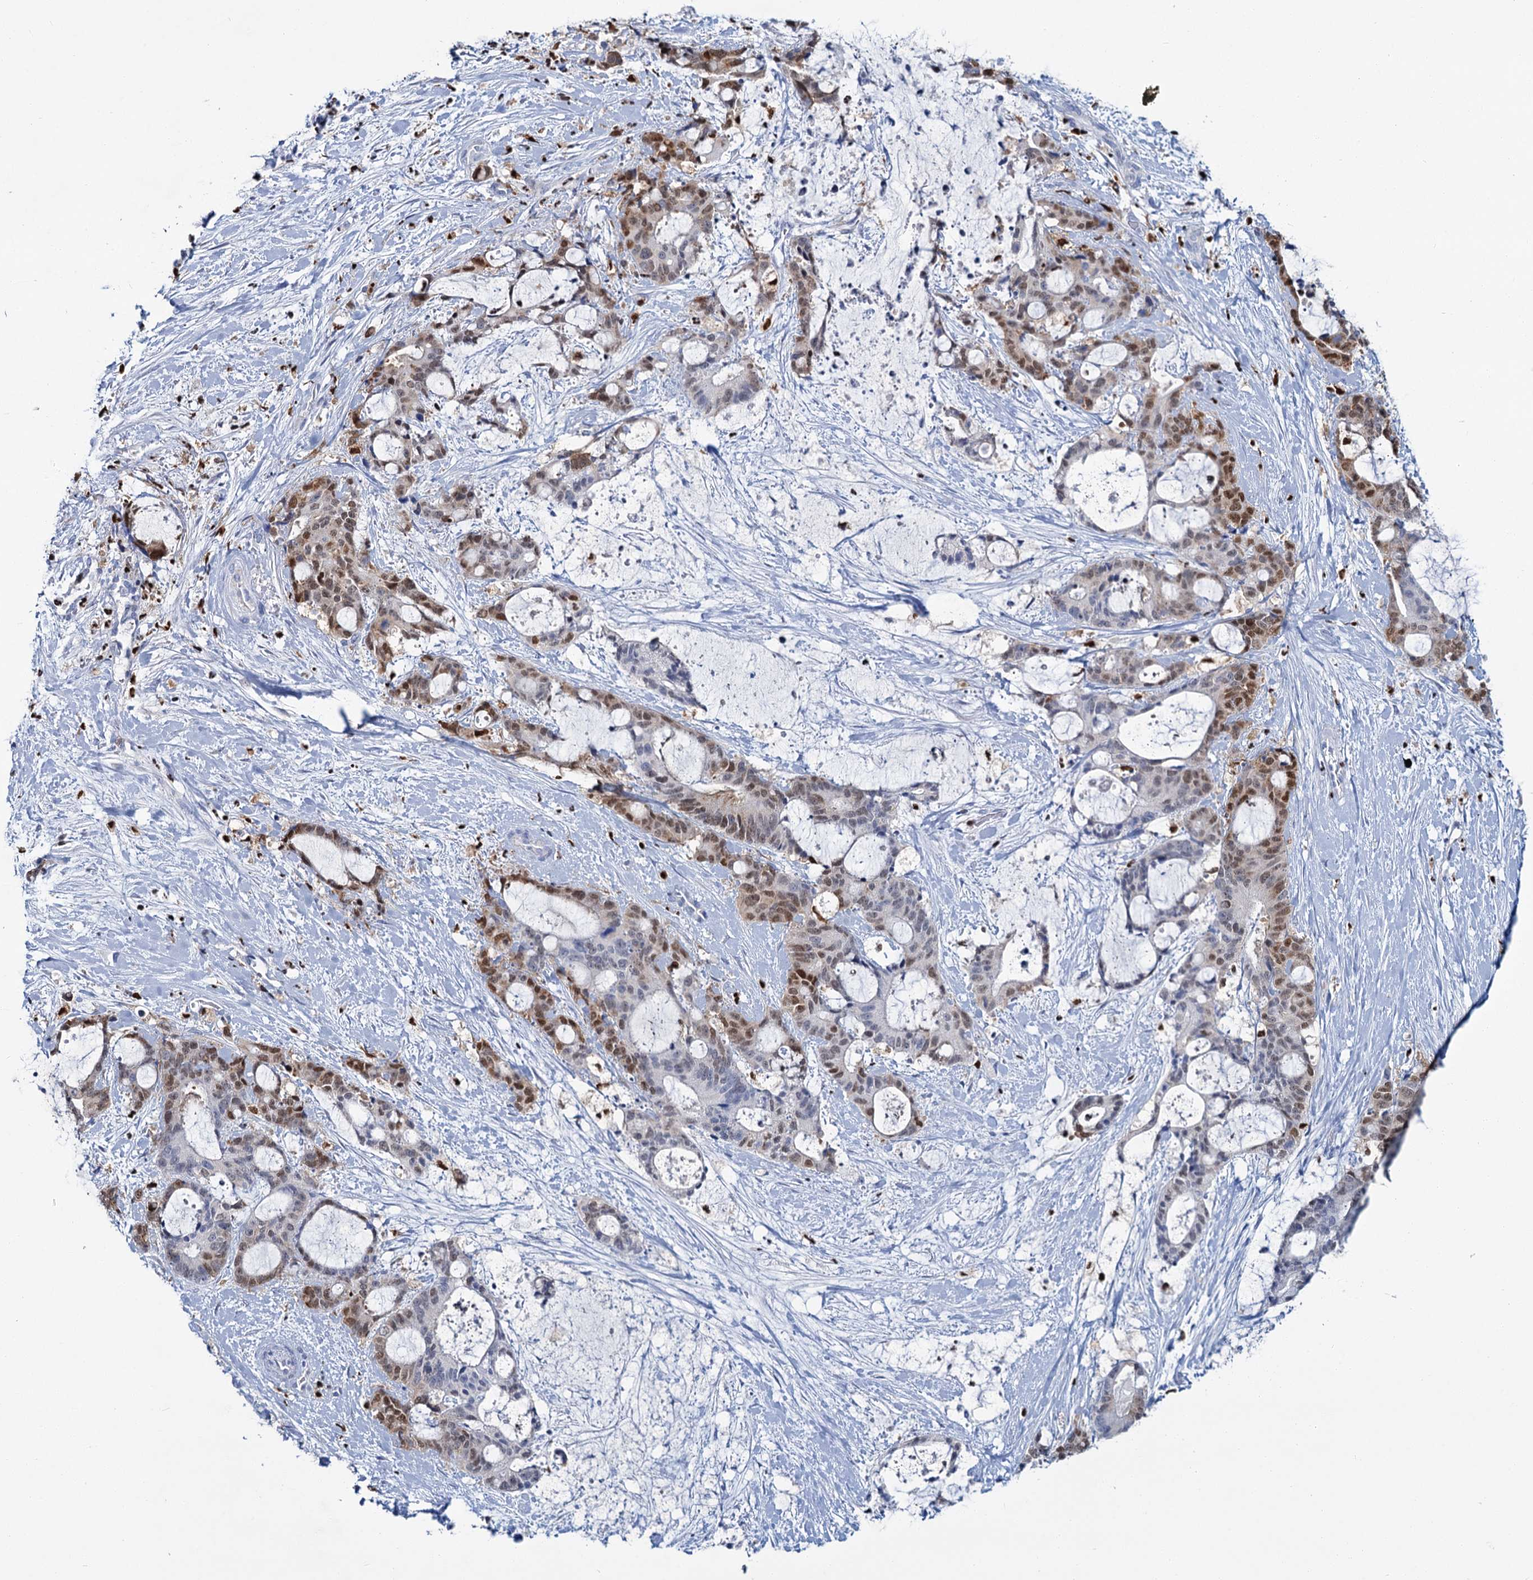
{"staining": {"intensity": "moderate", "quantity": ">75%", "location": "nuclear"}, "tissue": "liver cancer", "cell_type": "Tumor cells", "image_type": "cancer", "snomed": [{"axis": "morphology", "description": "Normal tissue, NOS"}, {"axis": "morphology", "description": "Cholangiocarcinoma"}, {"axis": "topography", "description": "Liver"}, {"axis": "topography", "description": "Peripheral nerve tissue"}], "caption": "A photomicrograph showing moderate nuclear staining in approximately >75% of tumor cells in liver cancer (cholangiocarcinoma), as visualized by brown immunohistochemical staining.", "gene": "CELF2", "patient": {"sex": "female", "age": 73}}